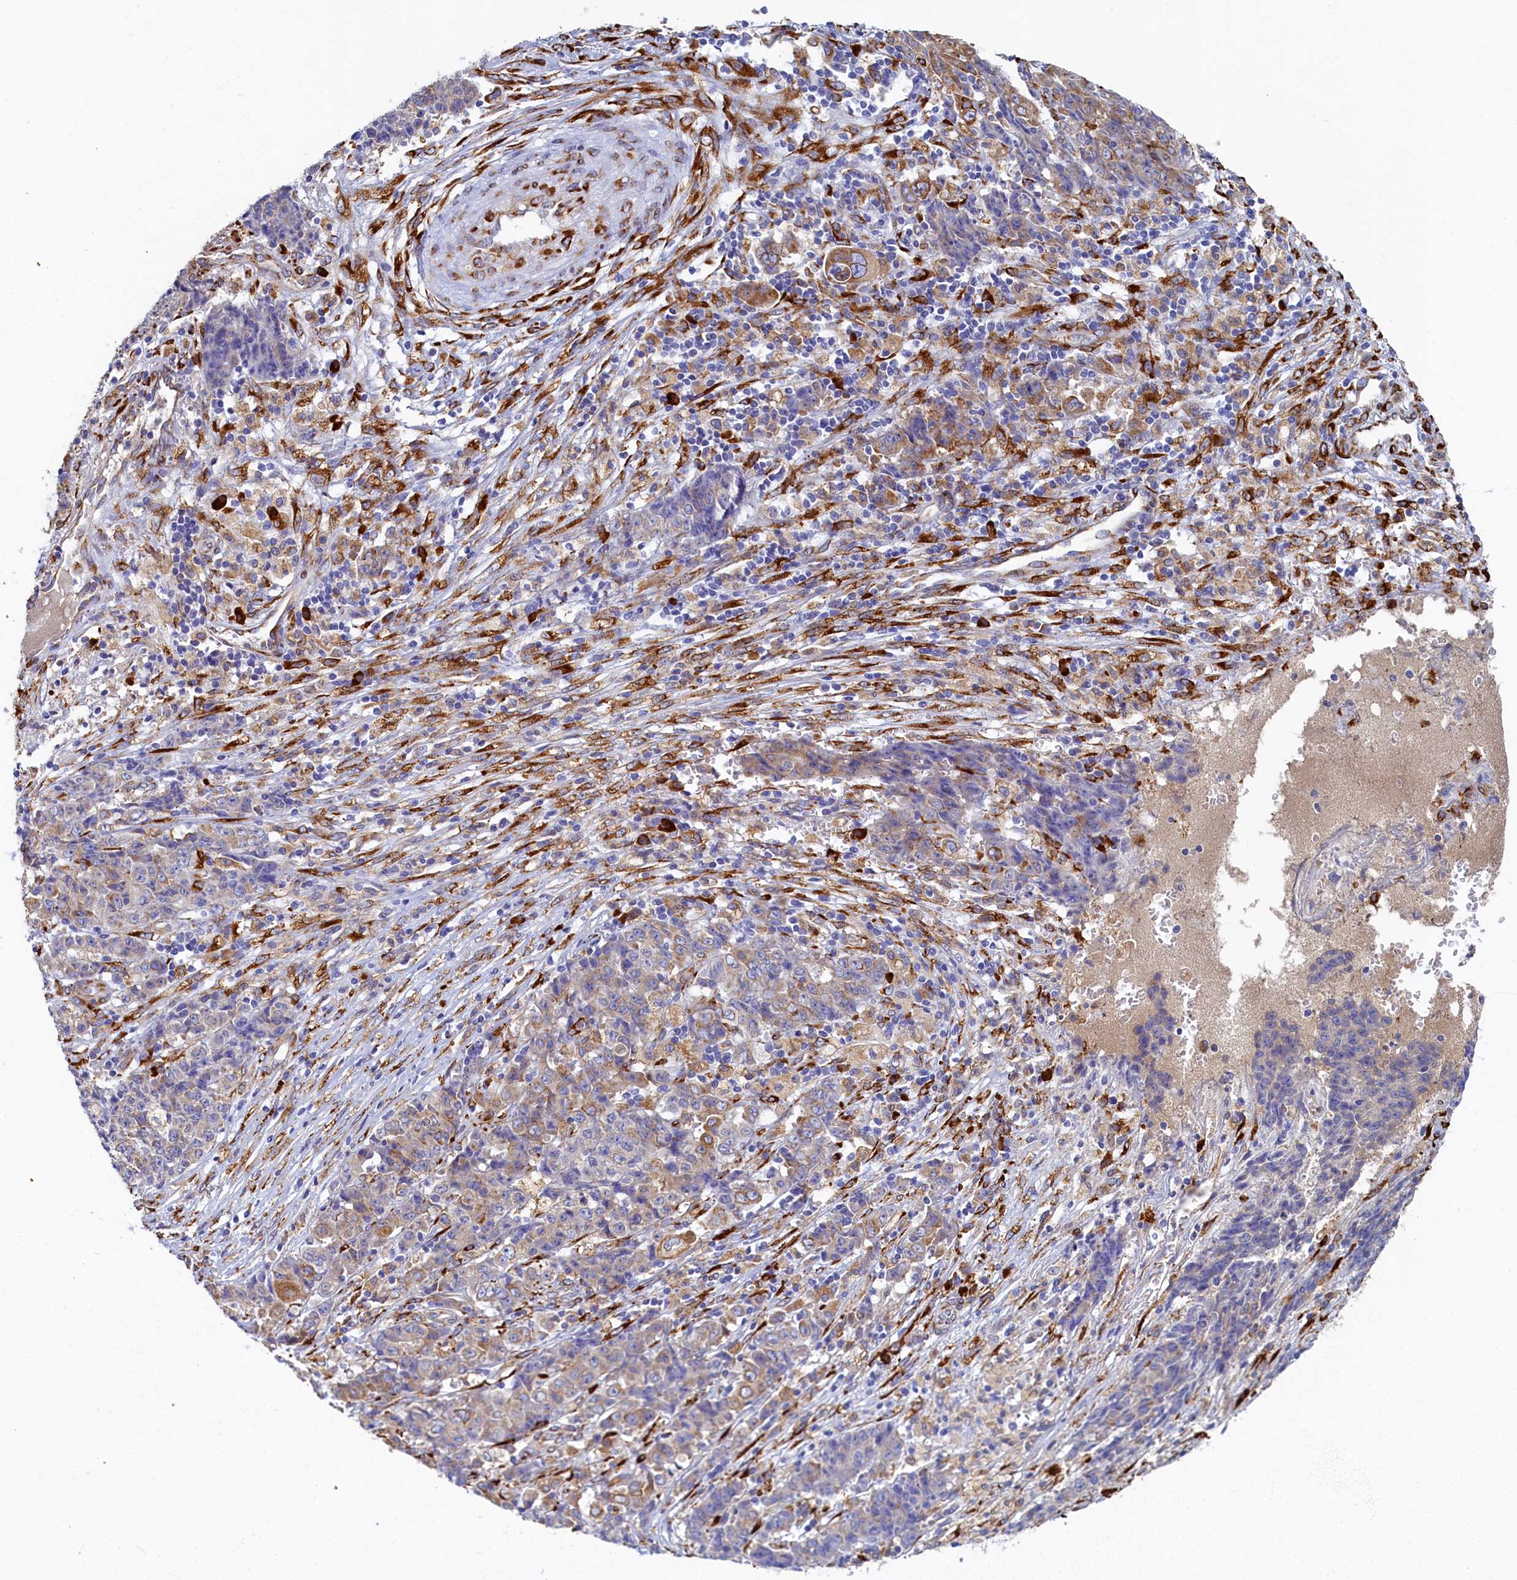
{"staining": {"intensity": "moderate", "quantity": "<25%", "location": "cytoplasmic/membranous"}, "tissue": "ovarian cancer", "cell_type": "Tumor cells", "image_type": "cancer", "snomed": [{"axis": "morphology", "description": "Carcinoma, endometroid"}, {"axis": "topography", "description": "Ovary"}], "caption": "Immunohistochemistry (IHC) photomicrograph of ovarian cancer (endometroid carcinoma) stained for a protein (brown), which shows low levels of moderate cytoplasmic/membranous positivity in approximately <25% of tumor cells.", "gene": "TMEM18", "patient": {"sex": "female", "age": 42}}